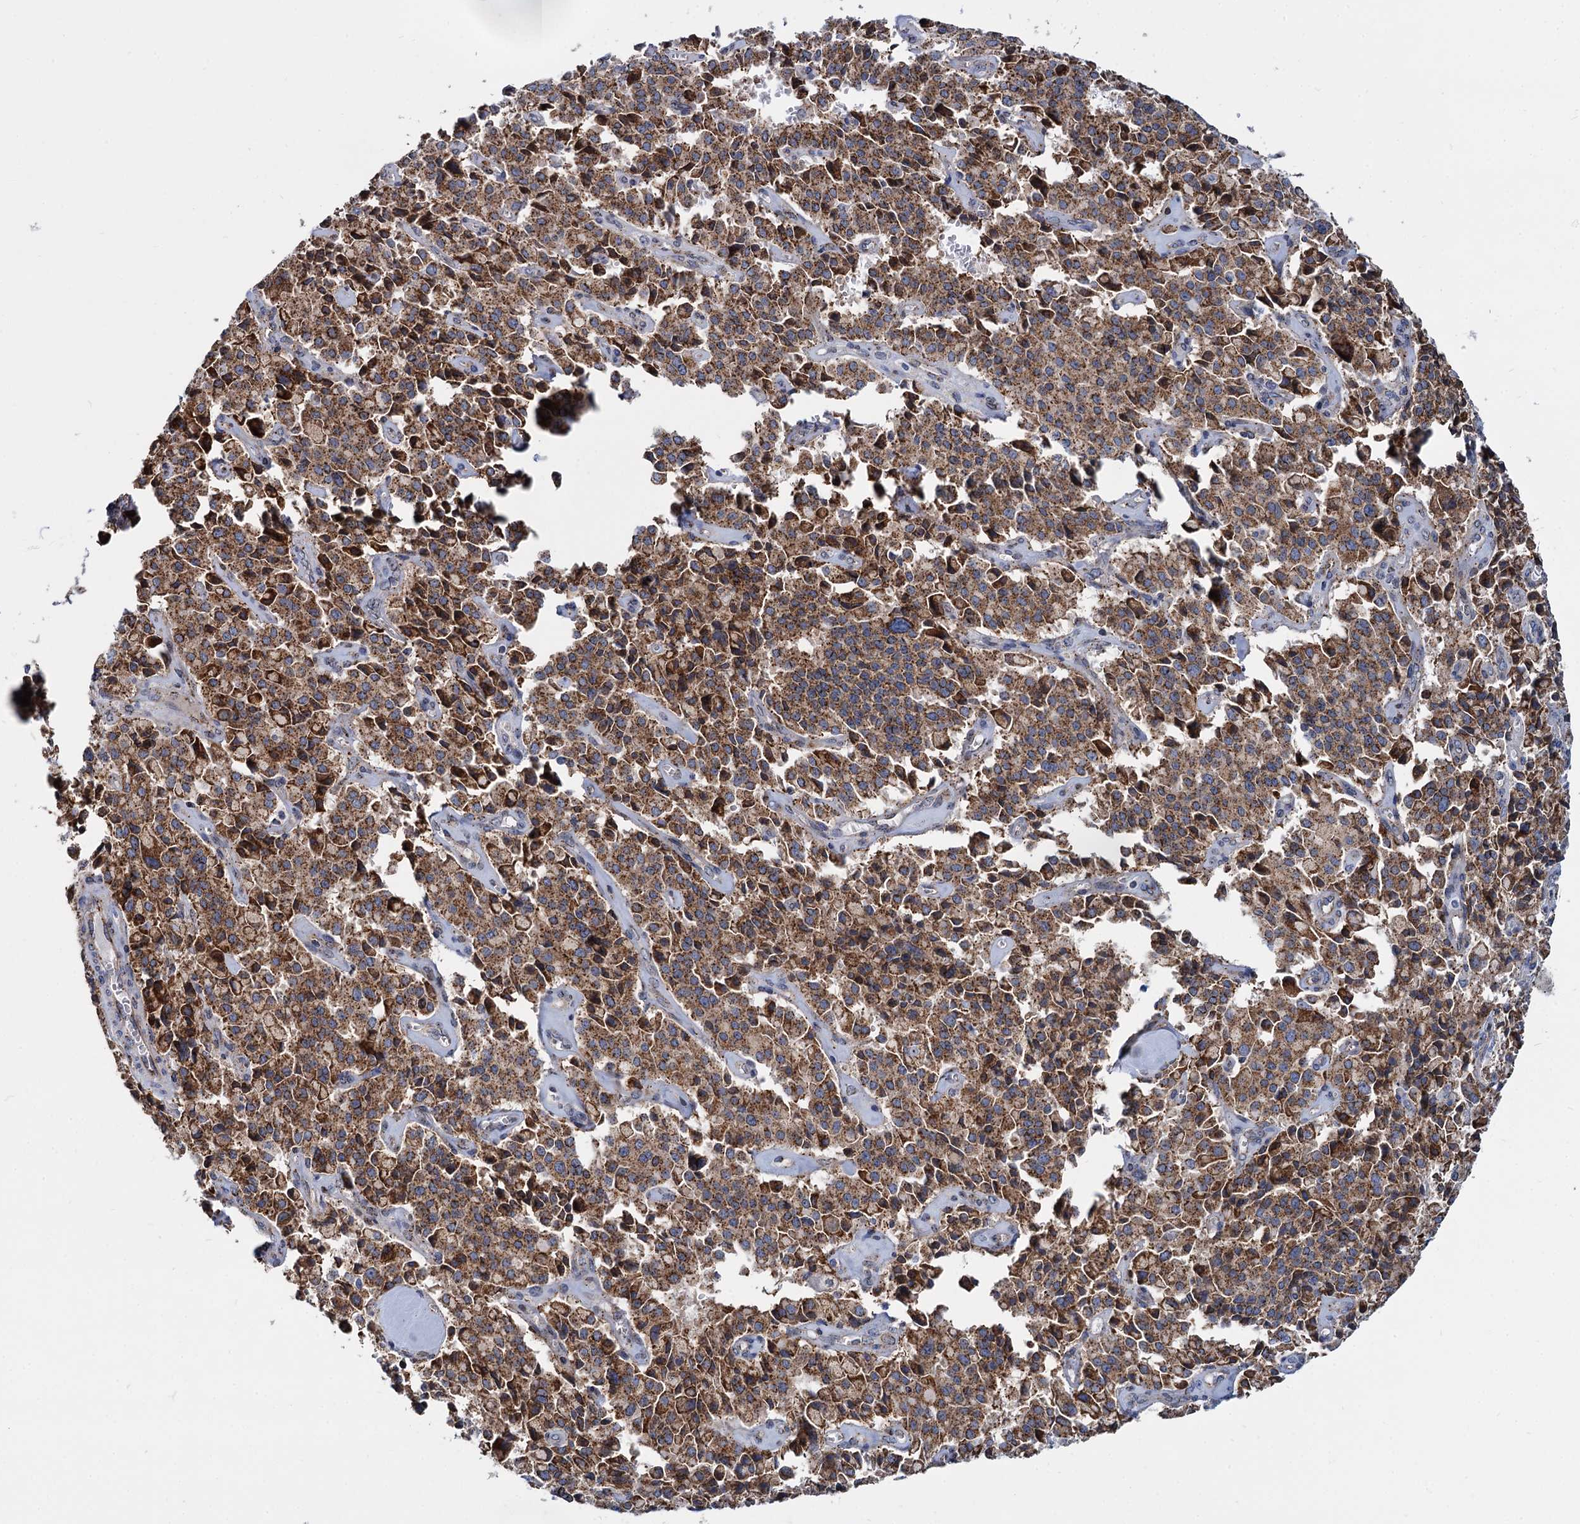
{"staining": {"intensity": "strong", "quantity": ">75%", "location": "cytoplasmic/membranous"}, "tissue": "pancreatic cancer", "cell_type": "Tumor cells", "image_type": "cancer", "snomed": [{"axis": "morphology", "description": "Adenocarcinoma, NOS"}, {"axis": "topography", "description": "Pancreas"}], "caption": "Strong cytoplasmic/membranous expression for a protein is identified in approximately >75% of tumor cells of adenocarcinoma (pancreatic) using immunohistochemistry (IHC).", "gene": "SUPT20H", "patient": {"sex": "male", "age": 65}}